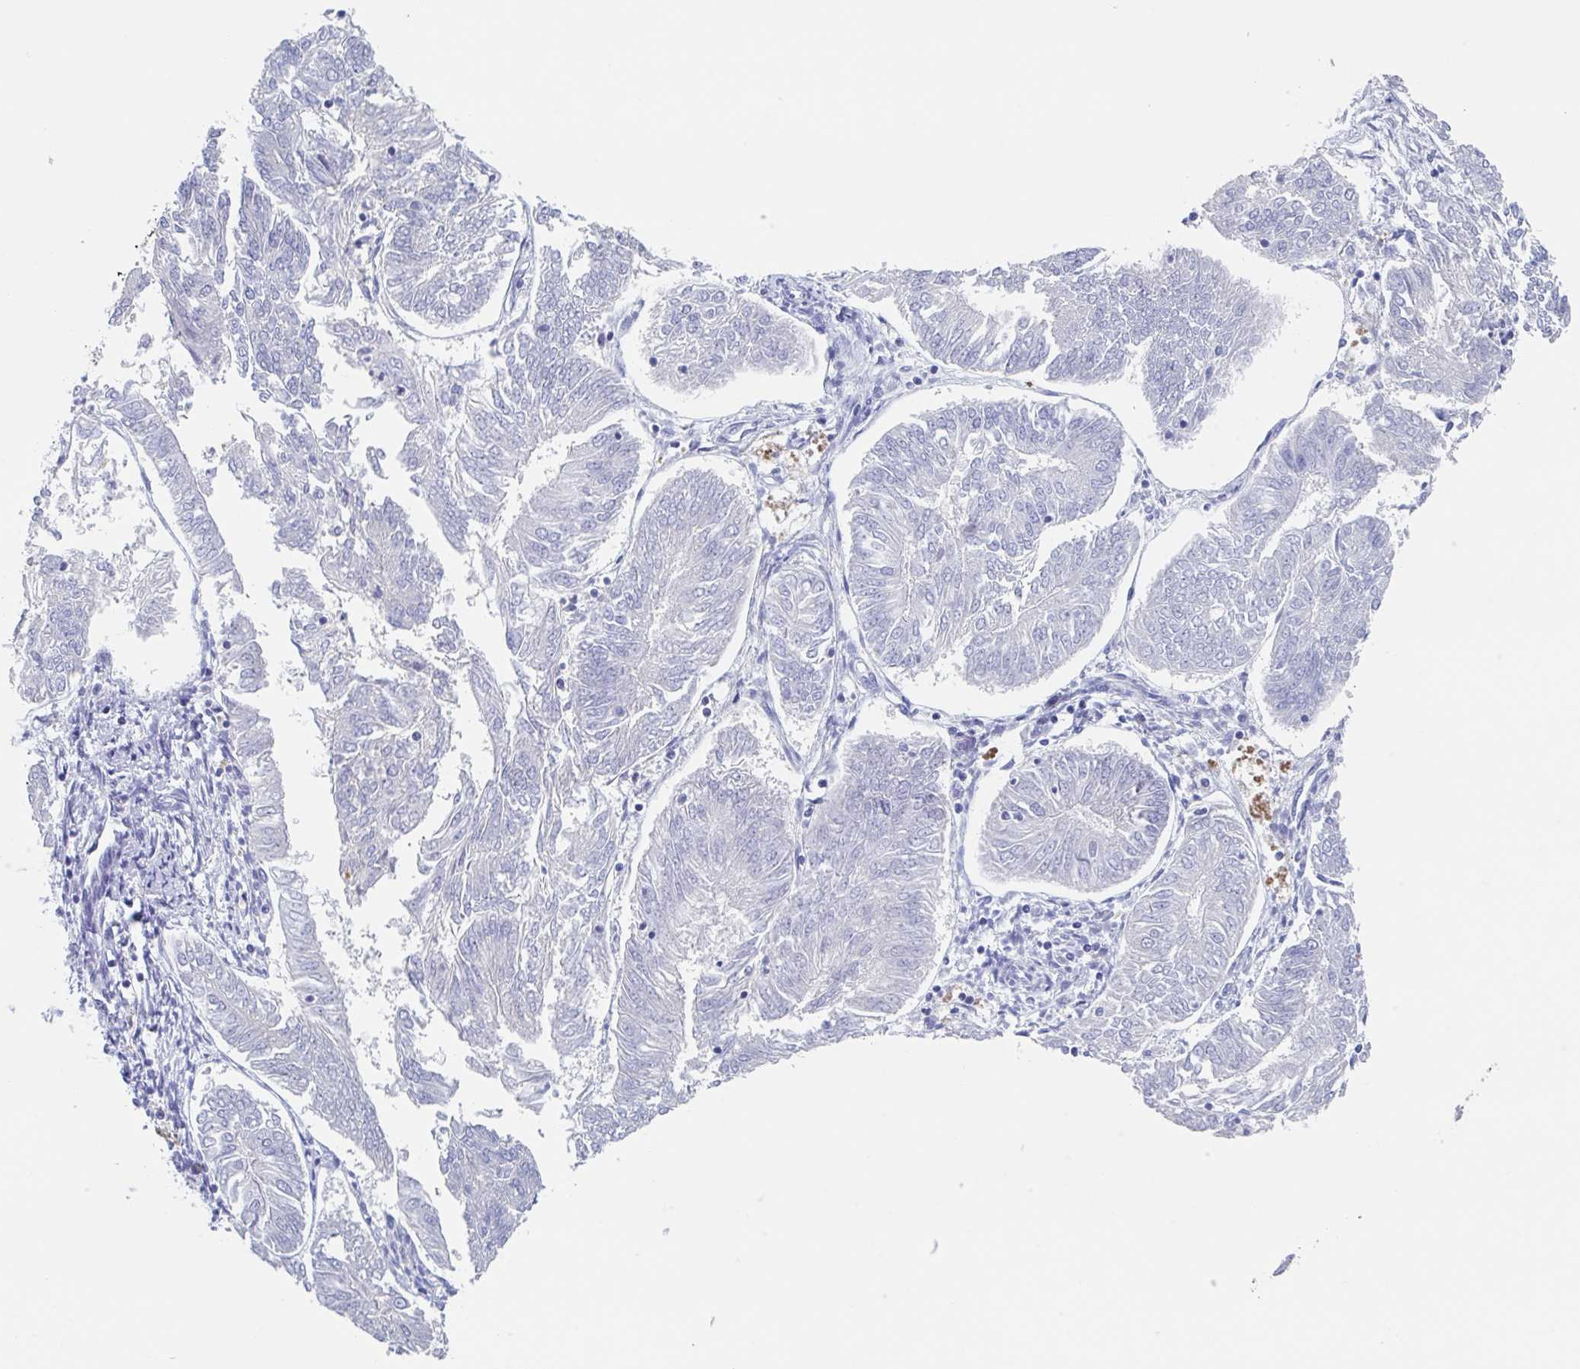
{"staining": {"intensity": "negative", "quantity": "none", "location": "none"}, "tissue": "endometrial cancer", "cell_type": "Tumor cells", "image_type": "cancer", "snomed": [{"axis": "morphology", "description": "Adenocarcinoma, NOS"}, {"axis": "topography", "description": "Endometrium"}], "caption": "Endometrial cancer was stained to show a protein in brown. There is no significant expression in tumor cells. The staining was performed using DAB to visualize the protein expression in brown, while the nuclei were stained in blue with hematoxylin (Magnification: 20x).", "gene": "NOXRED1", "patient": {"sex": "female", "age": 58}}